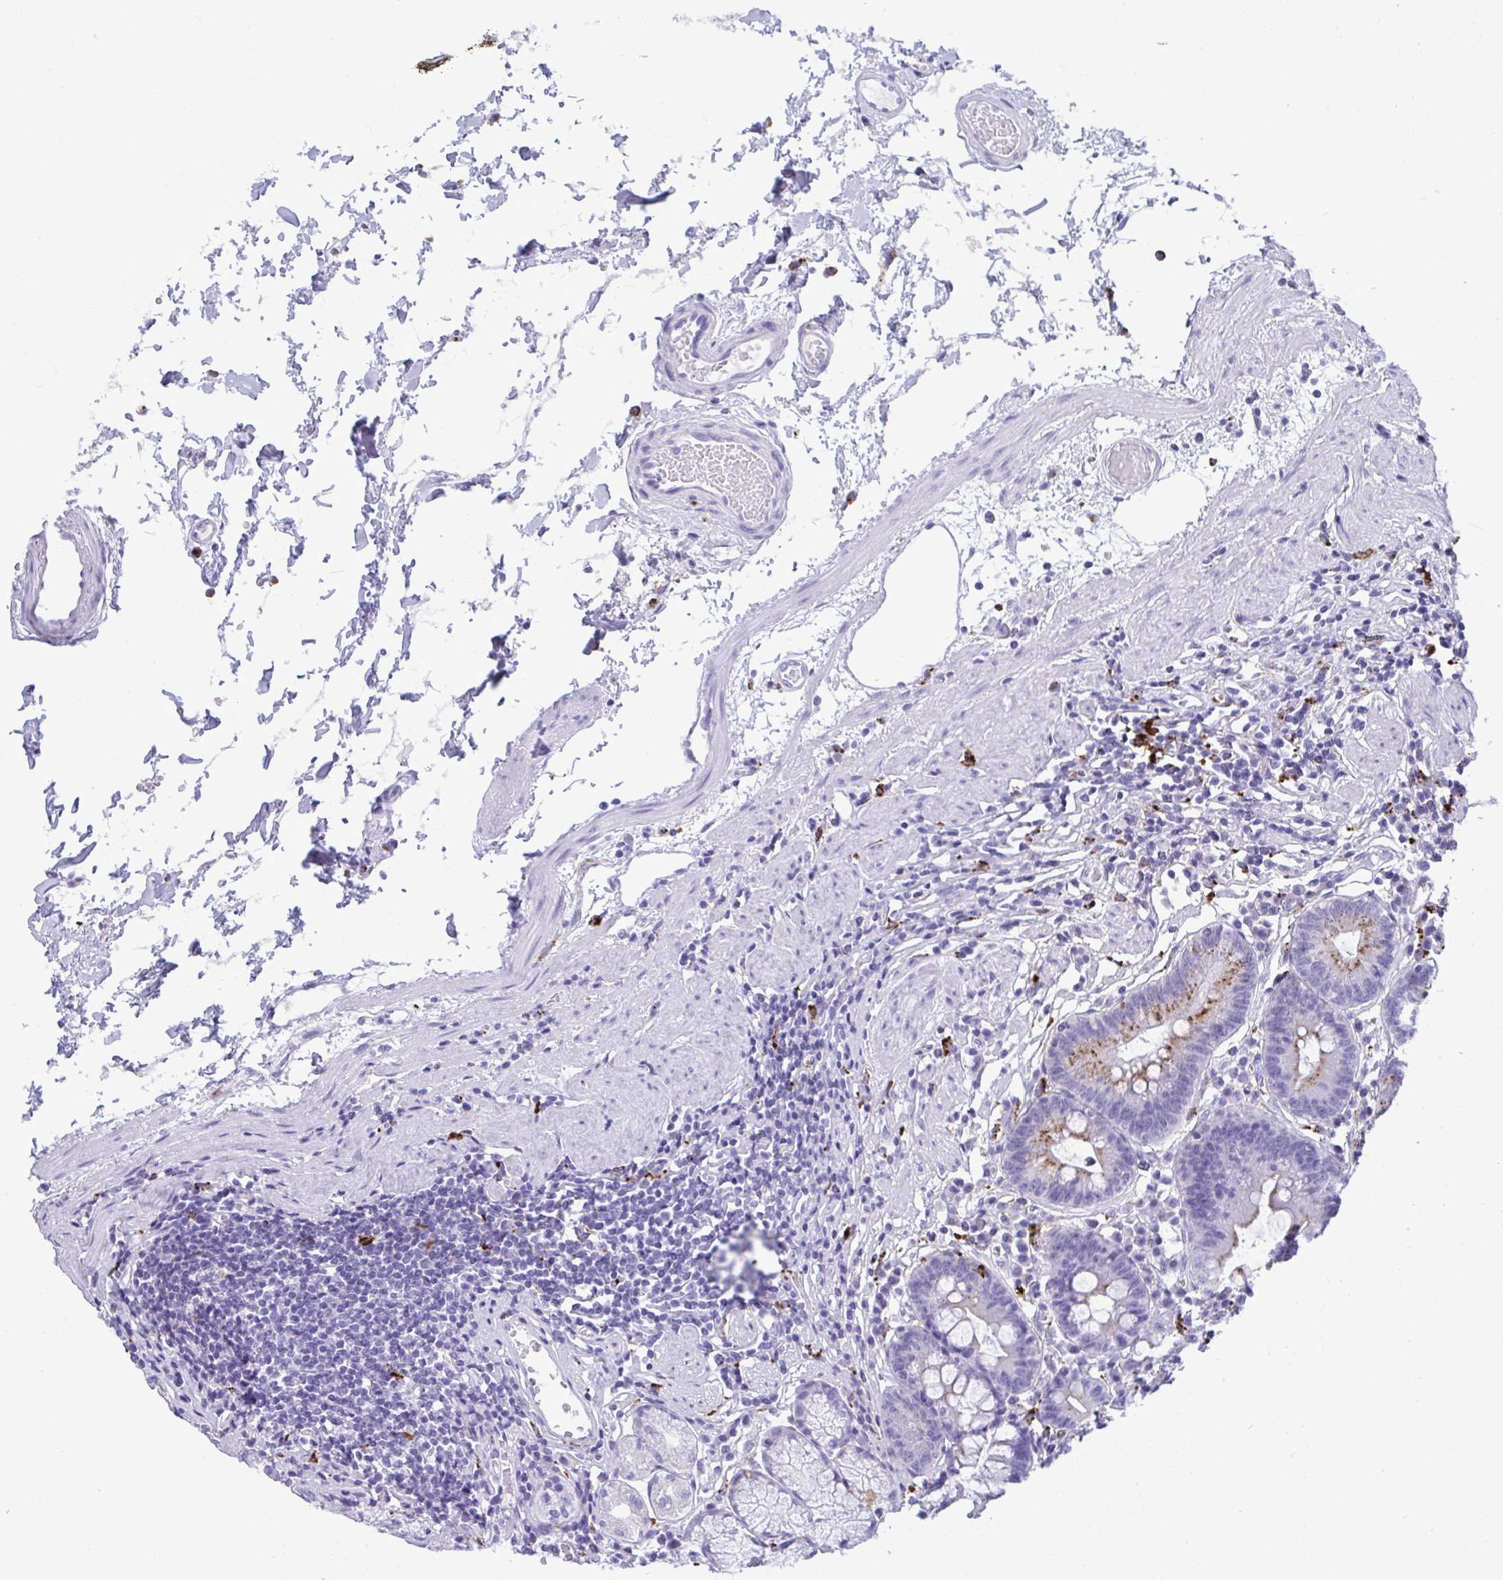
{"staining": {"intensity": "weak", "quantity": "<25%", "location": "cytoplasmic/membranous"}, "tissue": "stomach", "cell_type": "Glandular cells", "image_type": "normal", "snomed": [{"axis": "morphology", "description": "Normal tissue, NOS"}, {"axis": "topography", "description": "Stomach"}], "caption": "IHC photomicrograph of benign stomach stained for a protein (brown), which reveals no expression in glandular cells. (DAB (3,3'-diaminobenzidine) immunohistochemistry with hematoxylin counter stain).", "gene": "CPVL", "patient": {"sex": "male", "age": 55}}